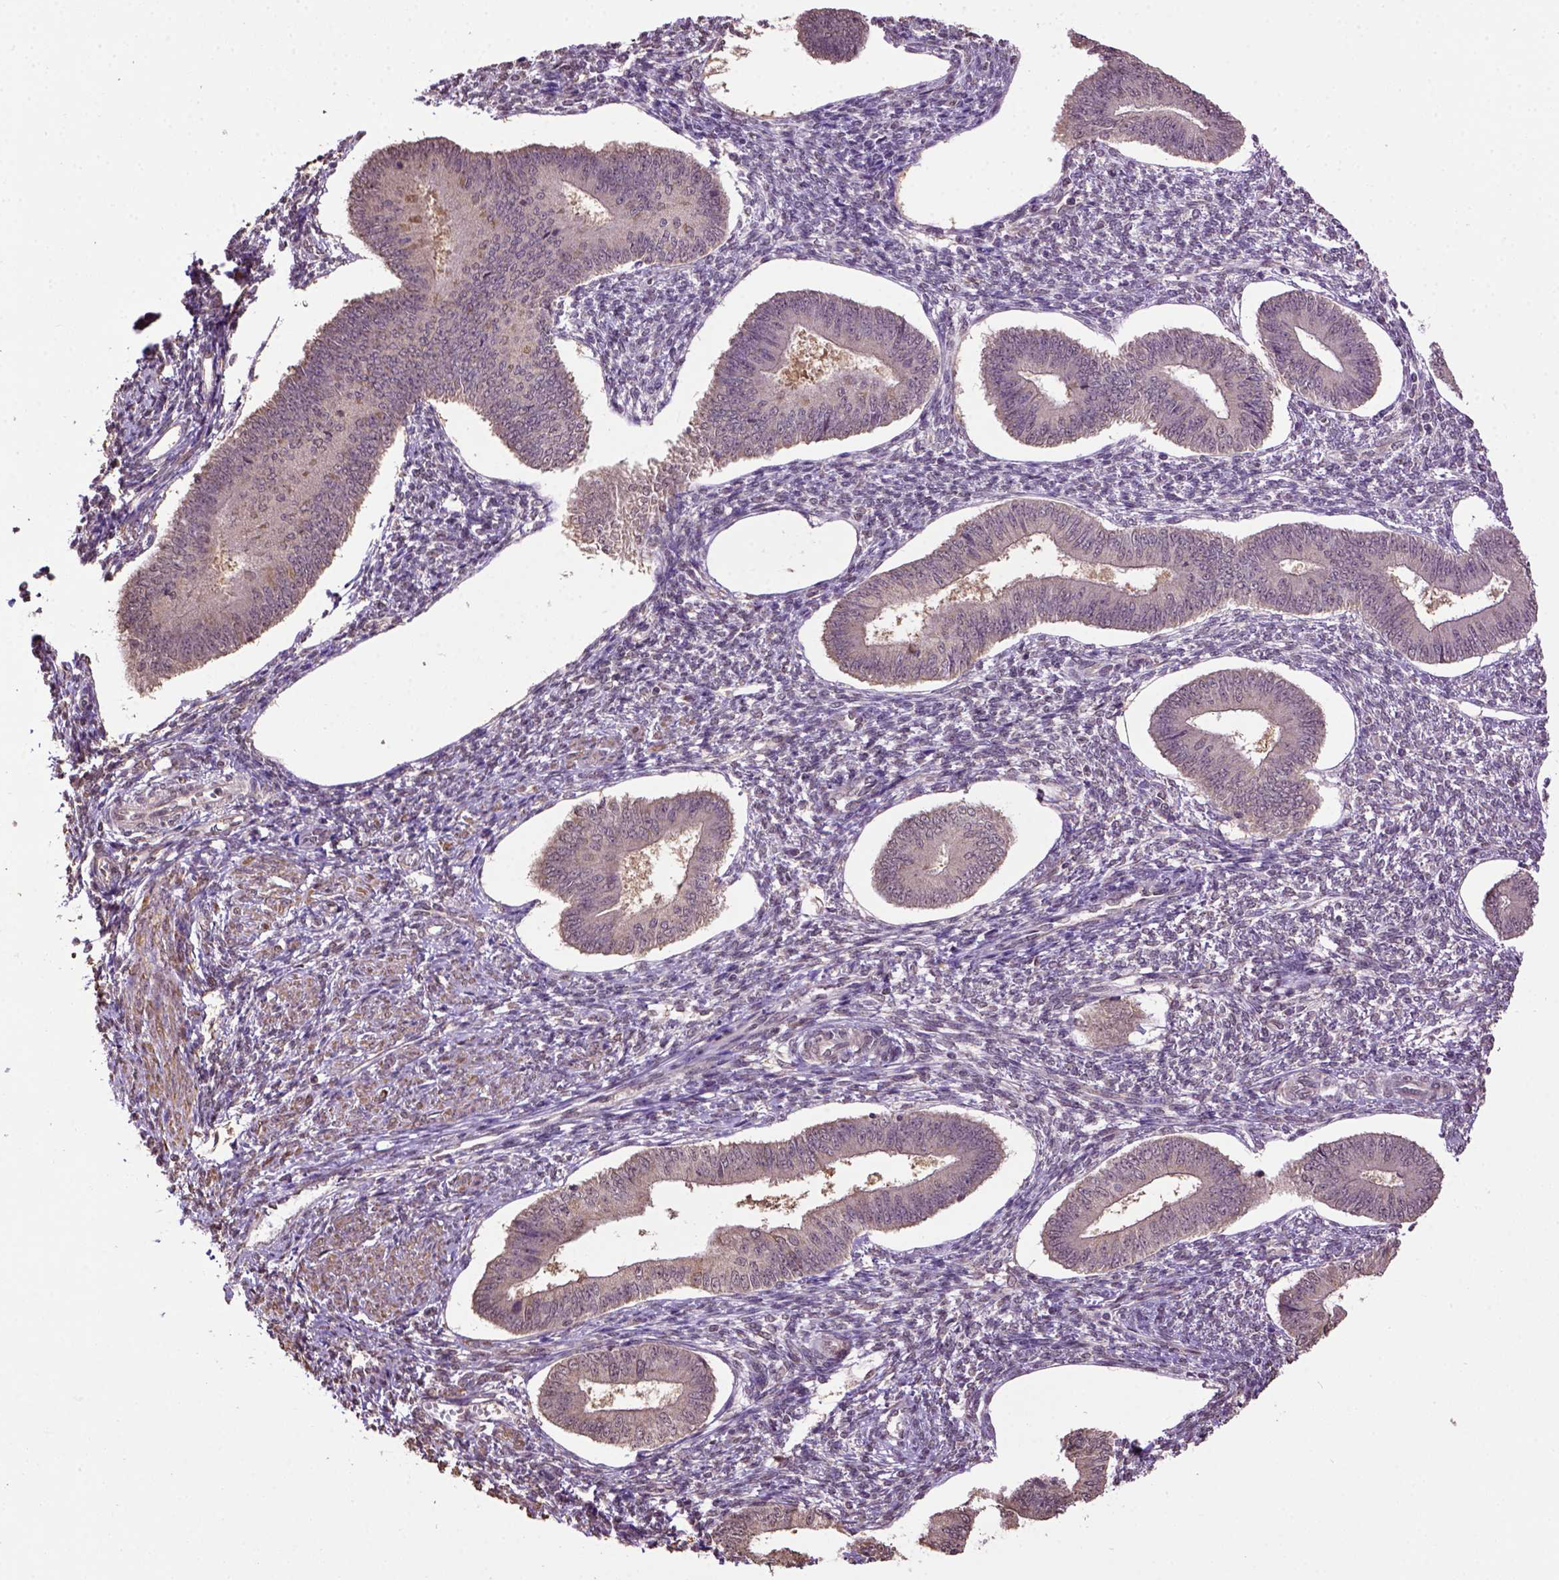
{"staining": {"intensity": "negative", "quantity": "none", "location": "none"}, "tissue": "endometrium", "cell_type": "Cells in endometrial stroma", "image_type": "normal", "snomed": [{"axis": "morphology", "description": "Normal tissue, NOS"}, {"axis": "topography", "description": "Endometrium"}], "caption": "Immunohistochemistry (IHC) of benign human endometrium demonstrates no expression in cells in endometrial stroma.", "gene": "WDR17", "patient": {"sex": "female", "age": 42}}